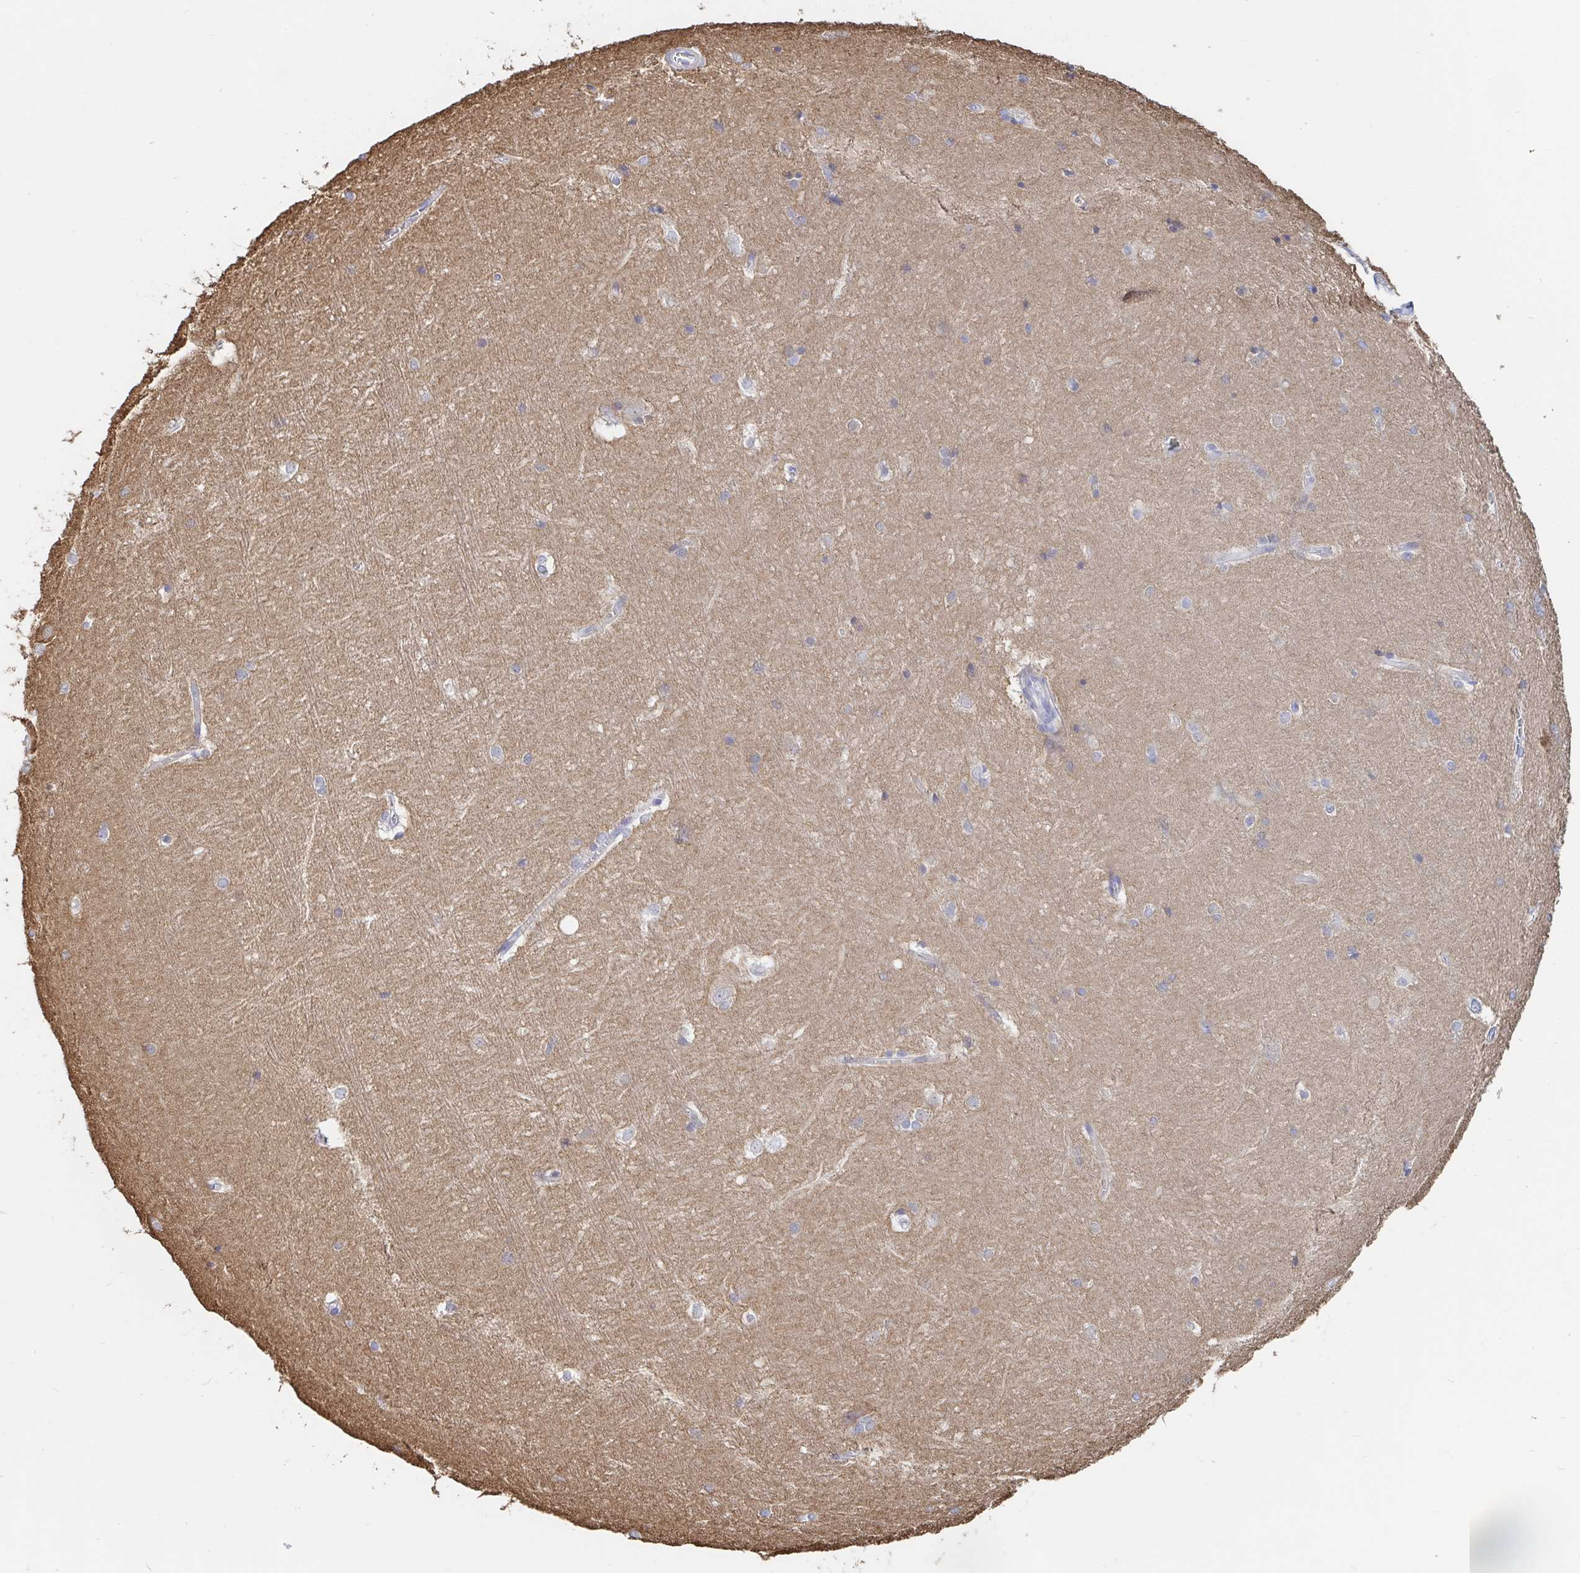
{"staining": {"intensity": "weak", "quantity": "25%-75%", "location": "cytoplasmic/membranous"}, "tissue": "hippocampus", "cell_type": "Glial cells", "image_type": "normal", "snomed": [{"axis": "morphology", "description": "Normal tissue, NOS"}, {"axis": "topography", "description": "Cerebral cortex"}, {"axis": "topography", "description": "Hippocampus"}], "caption": "DAB immunohistochemical staining of normal human hippocampus reveals weak cytoplasmic/membranous protein positivity in approximately 25%-75% of glial cells.", "gene": "PACSIN1", "patient": {"sex": "female", "age": 19}}